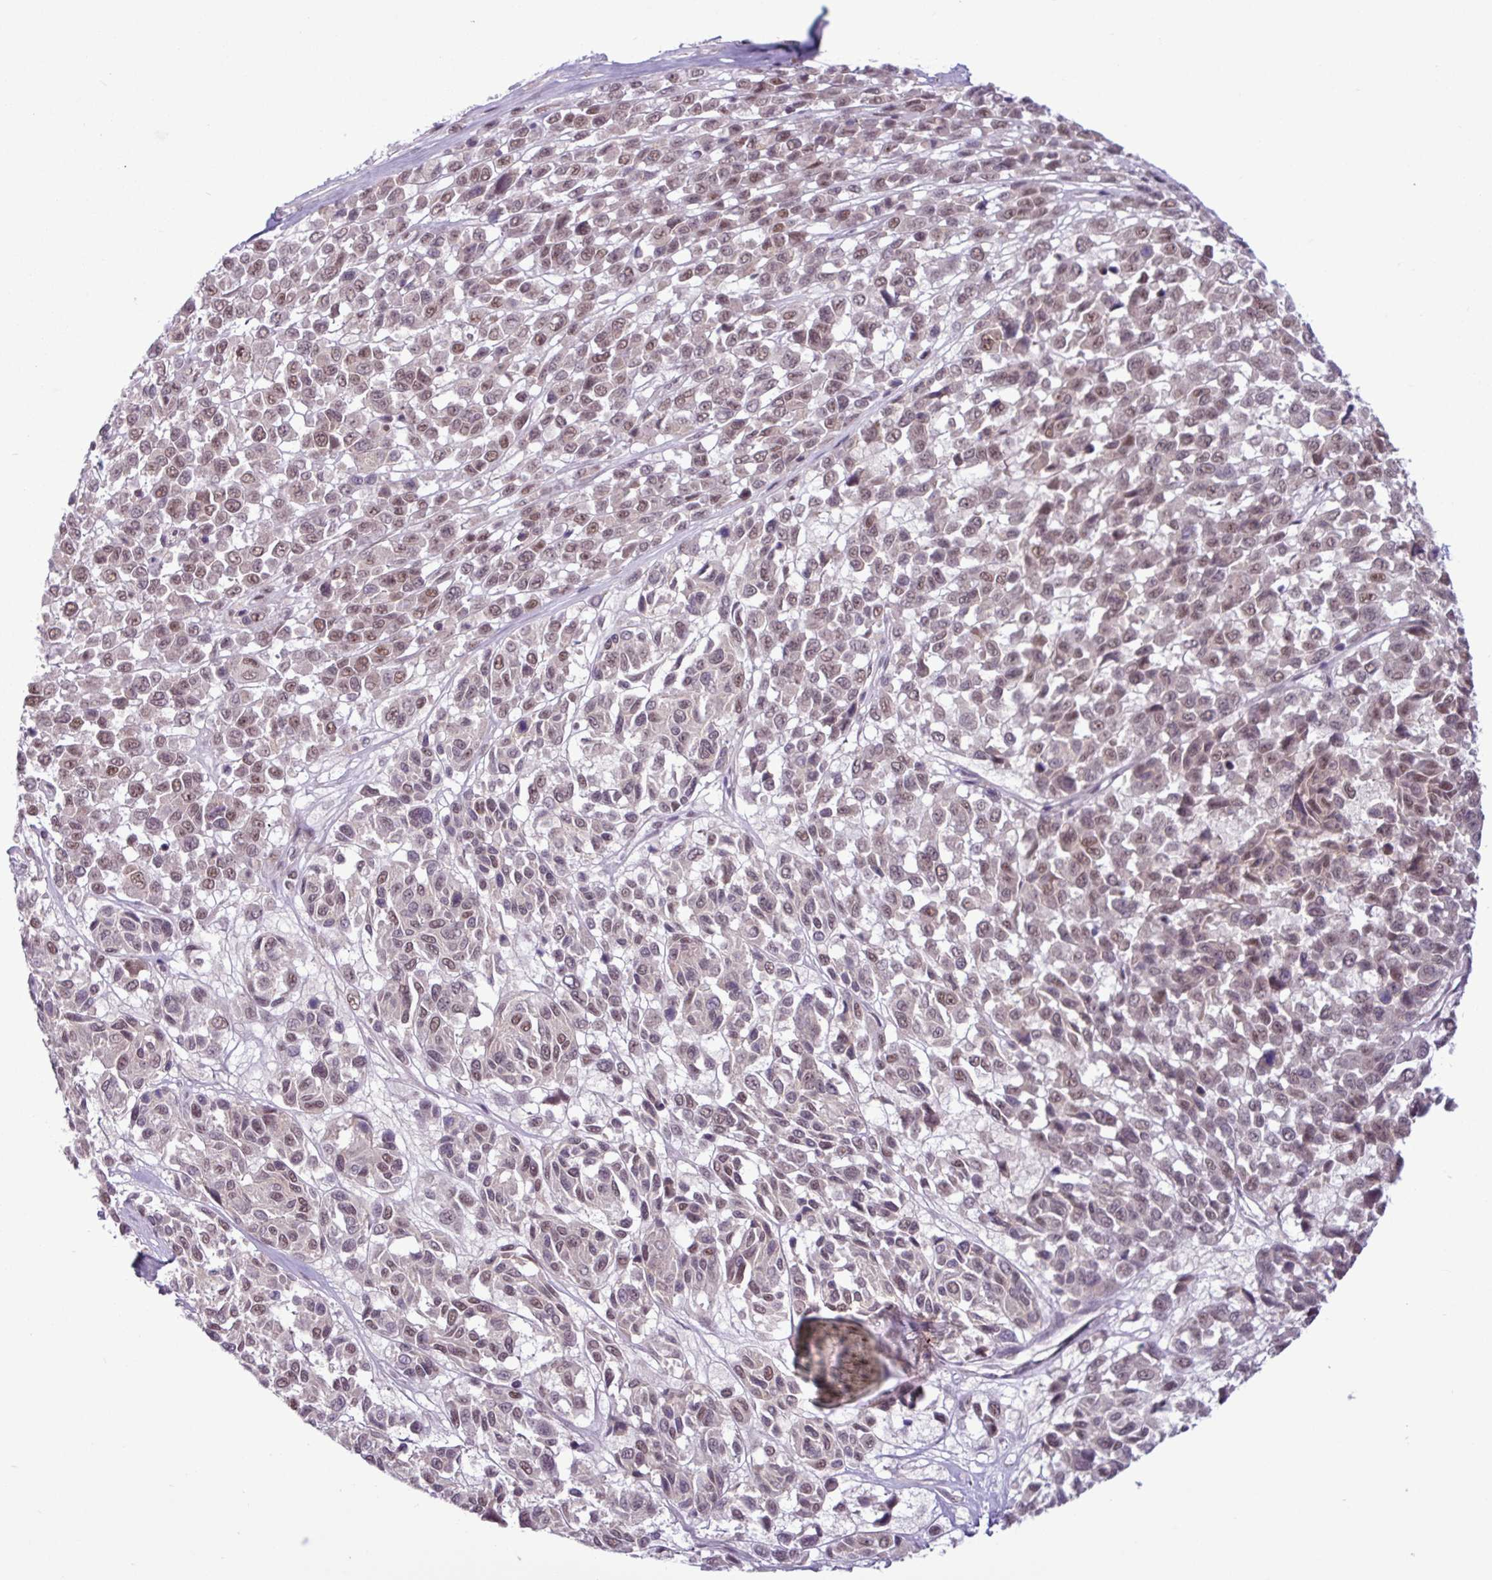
{"staining": {"intensity": "moderate", "quantity": "25%-75%", "location": "nuclear"}, "tissue": "melanoma", "cell_type": "Tumor cells", "image_type": "cancer", "snomed": [{"axis": "morphology", "description": "Malignant melanoma, NOS"}, {"axis": "topography", "description": "Skin"}], "caption": "Human melanoma stained with a brown dye exhibits moderate nuclear positive staining in about 25%-75% of tumor cells.", "gene": "NOTCH2", "patient": {"sex": "female", "age": 66}}